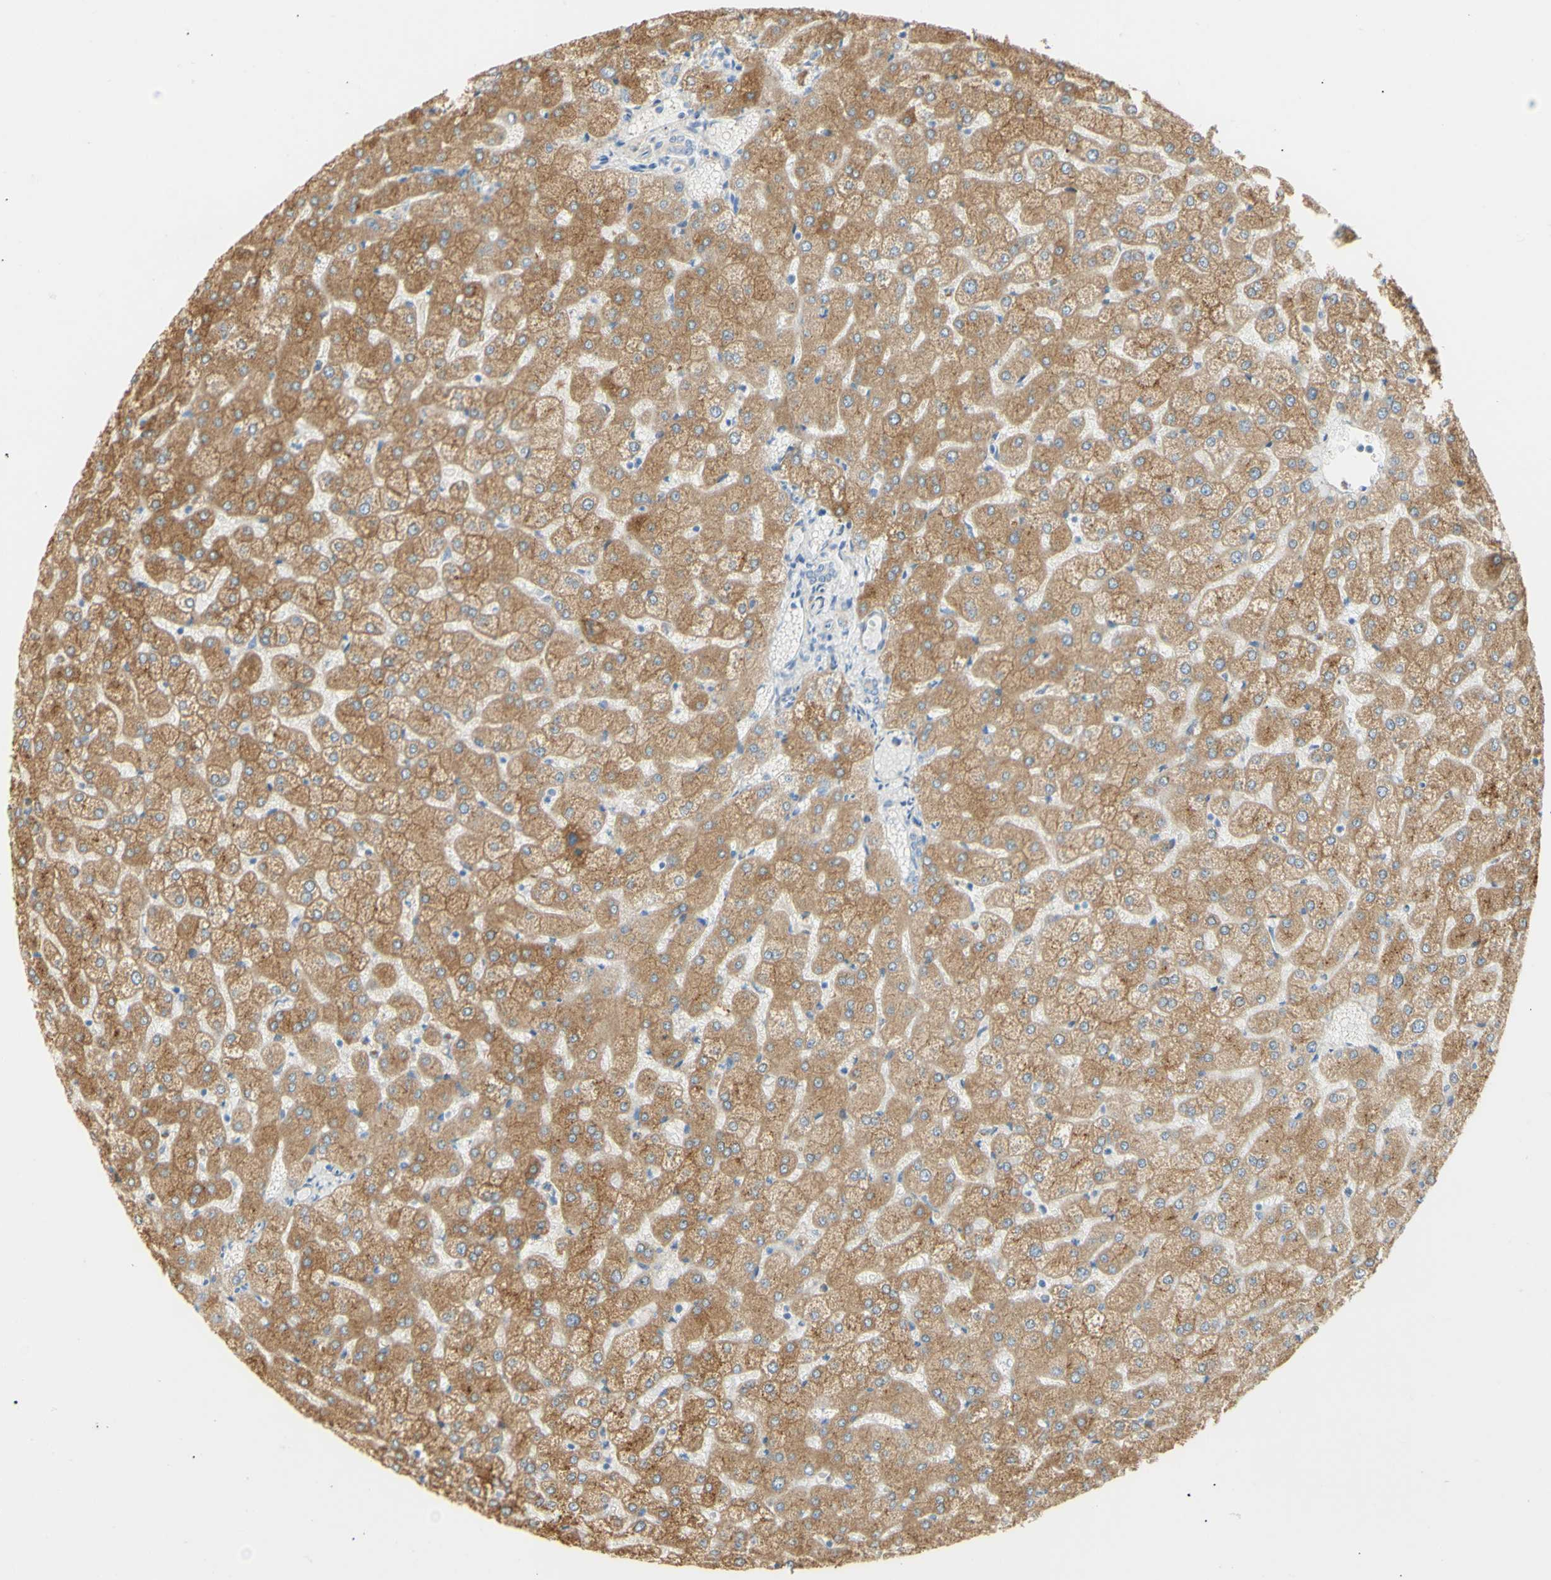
{"staining": {"intensity": "negative", "quantity": "none", "location": "none"}, "tissue": "liver", "cell_type": "Cholangiocytes", "image_type": "normal", "snomed": [{"axis": "morphology", "description": "Normal tissue, NOS"}, {"axis": "topography", "description": "Liver"}], "caption": "Immunohistochemical staining of benign human liver reveals no significant staining in cholangiocytes.", "gene": "B4GALNT3", "patient": {"sex": "female", "age": 32}}